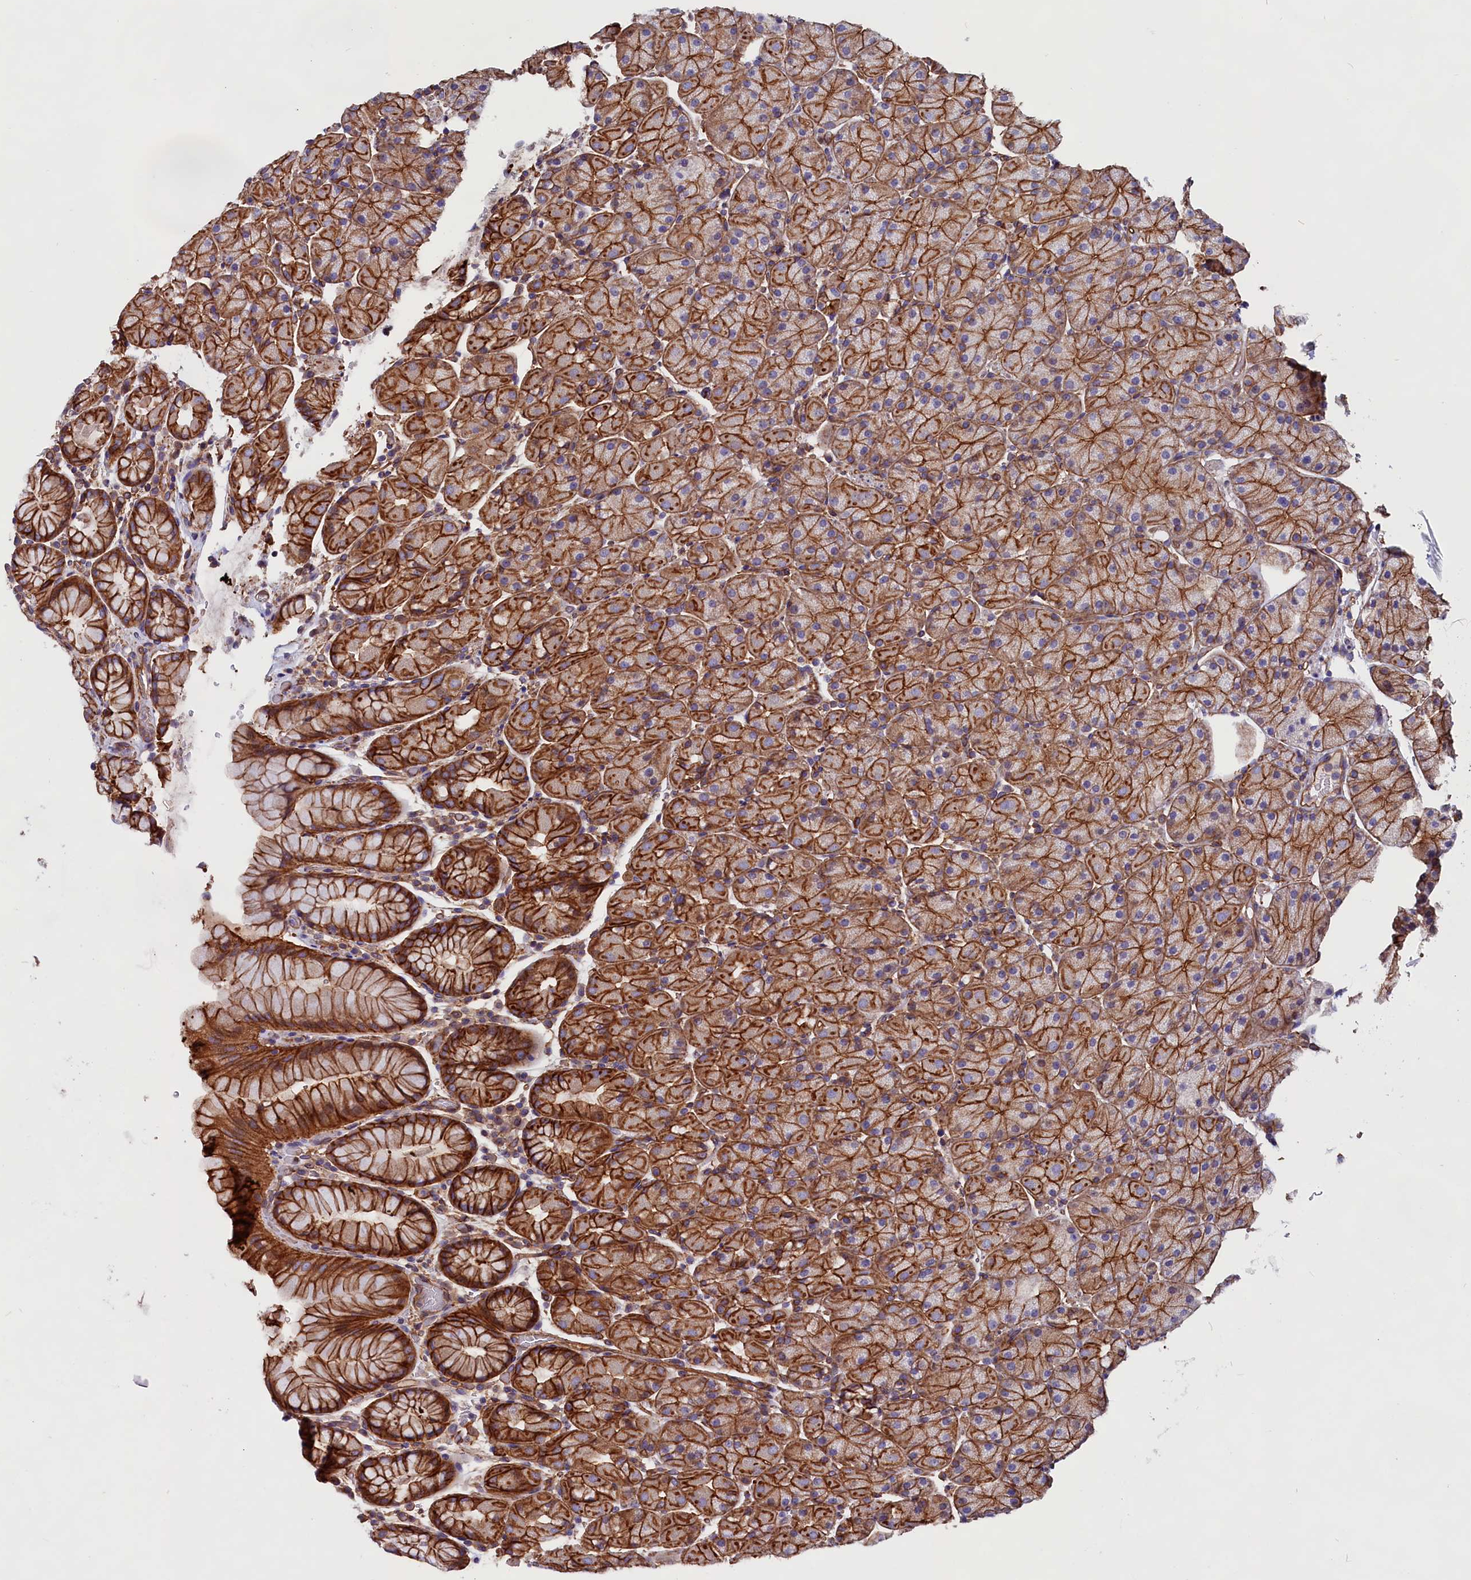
{"staining": {"intensity": "strong", "quantity": ">75%", "location": "cytoplasmic/membranous"}, "tissue": "stomach", "cell_type": "Glandular cells", "image_type": "normal", "snomed": [{"axis": "morphology", "description": "Normal tissue, NOS"}, {"axis": "topography", "description": "Stomach, upper"}, {"axis": "topography", "description": "Stomach, lower"}], "caption": "Protein analysis of unremarkable stomach shows strong cytoplasmic/membranous expression in about >75% of glandular cells. (DAB (3,3'-diaminobenzidine) = brown stain, brightfield microscopy at high magnification).", "gene": "ZNF749", "patient": {"sex": "male", "age": 67}}